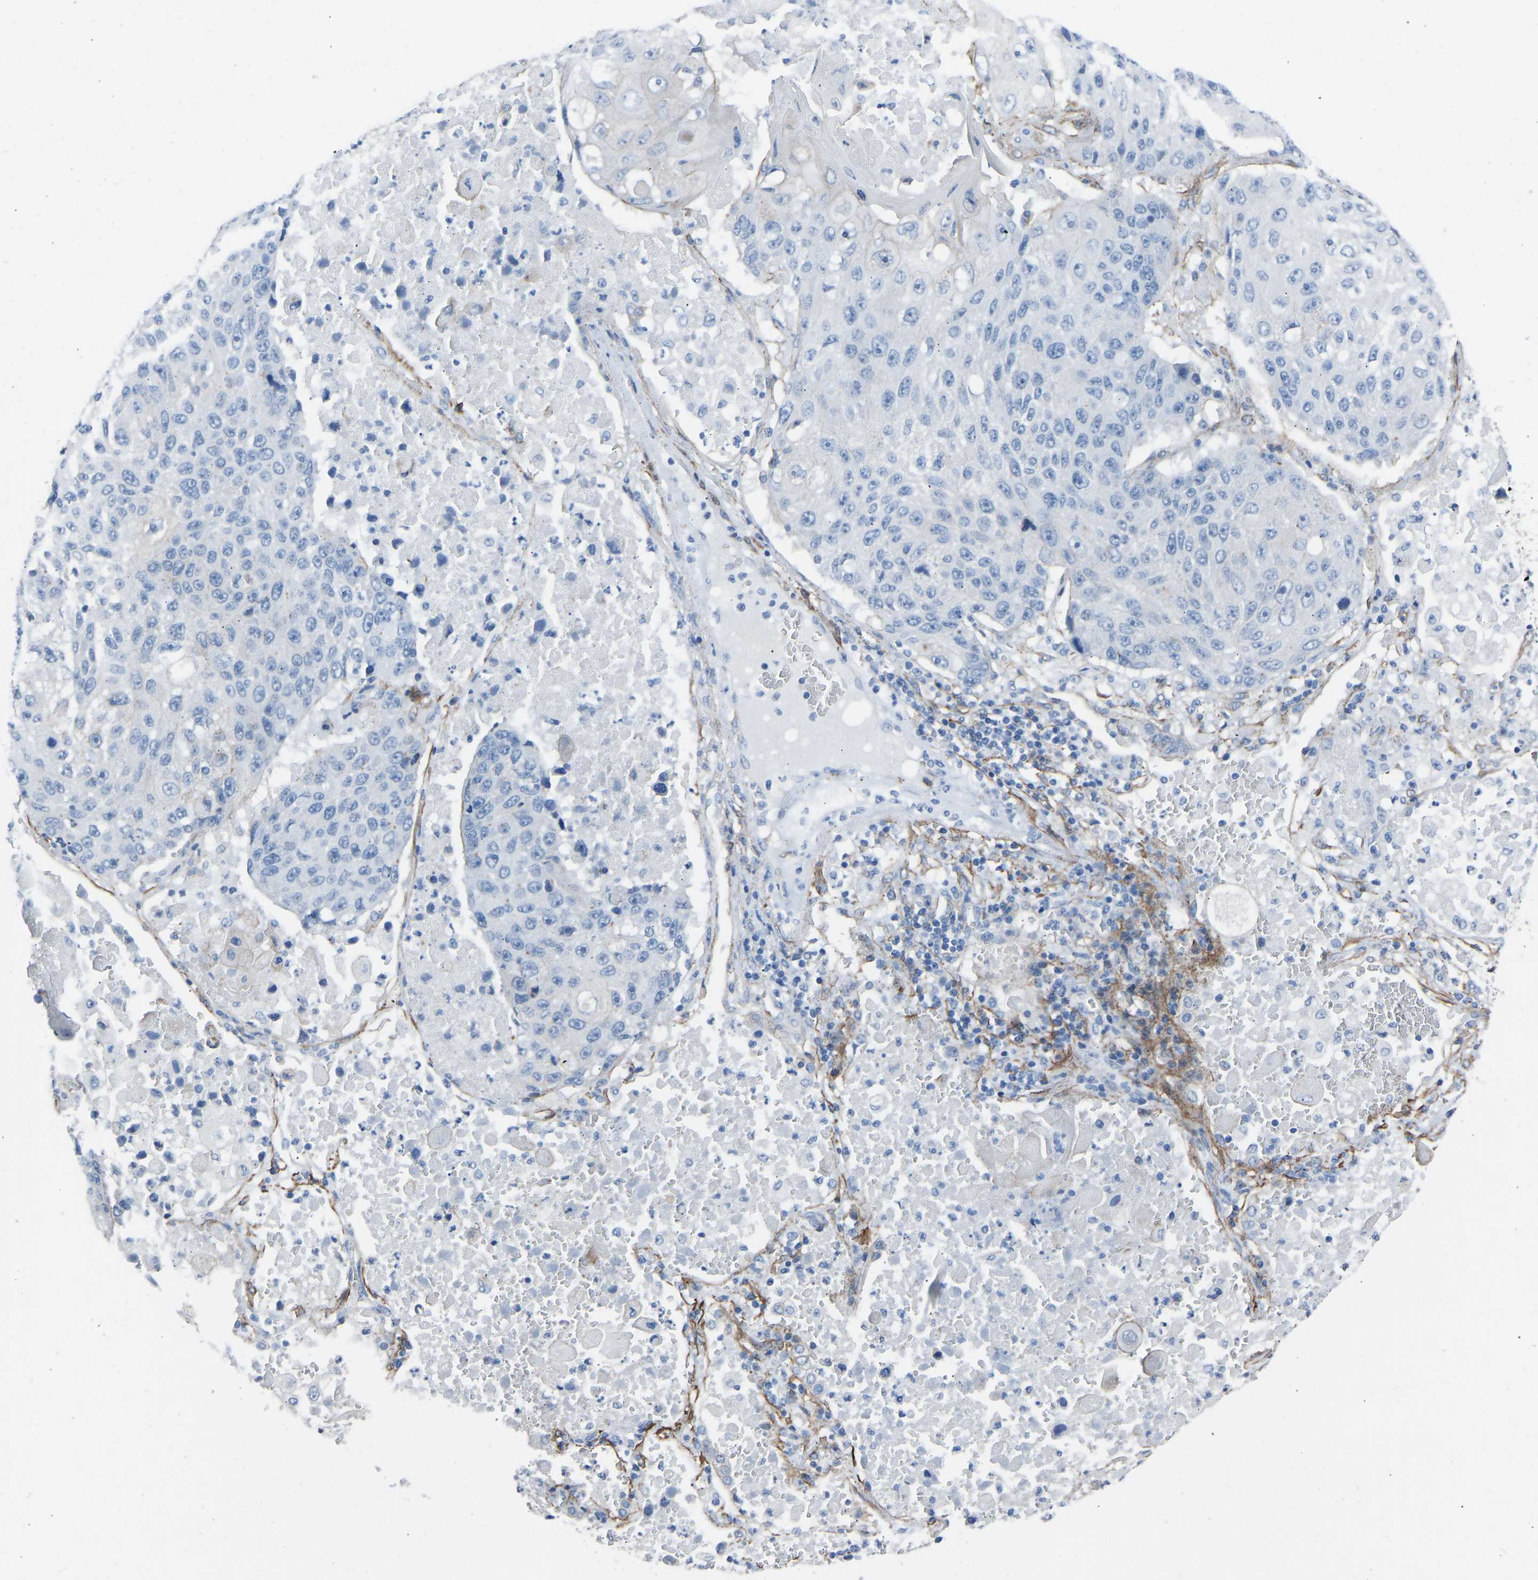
{"staining": {"intensity": "negative", "quantity": "none", "location": "none"}, "tissue": "lung cancer", "cell_type": "Tumor cells", "image_type": "cancer", "snomed": [{"axis": "morphology", "description": "Squamous cell carcinoma, NOS"}, {"axis": "topography", "description": "Lung"}], "caption": "Immunohistochemistry (IHC) of human lung cancer (squamous cell carcinoma) exhibits no expression in tumor cells. (DAB (3,3'-diaminobenzidine) IHC visualized using brightfield microscopy, high magnification).", "gene": "MYH10", "patient": {"sex": "male", "age": 61}}